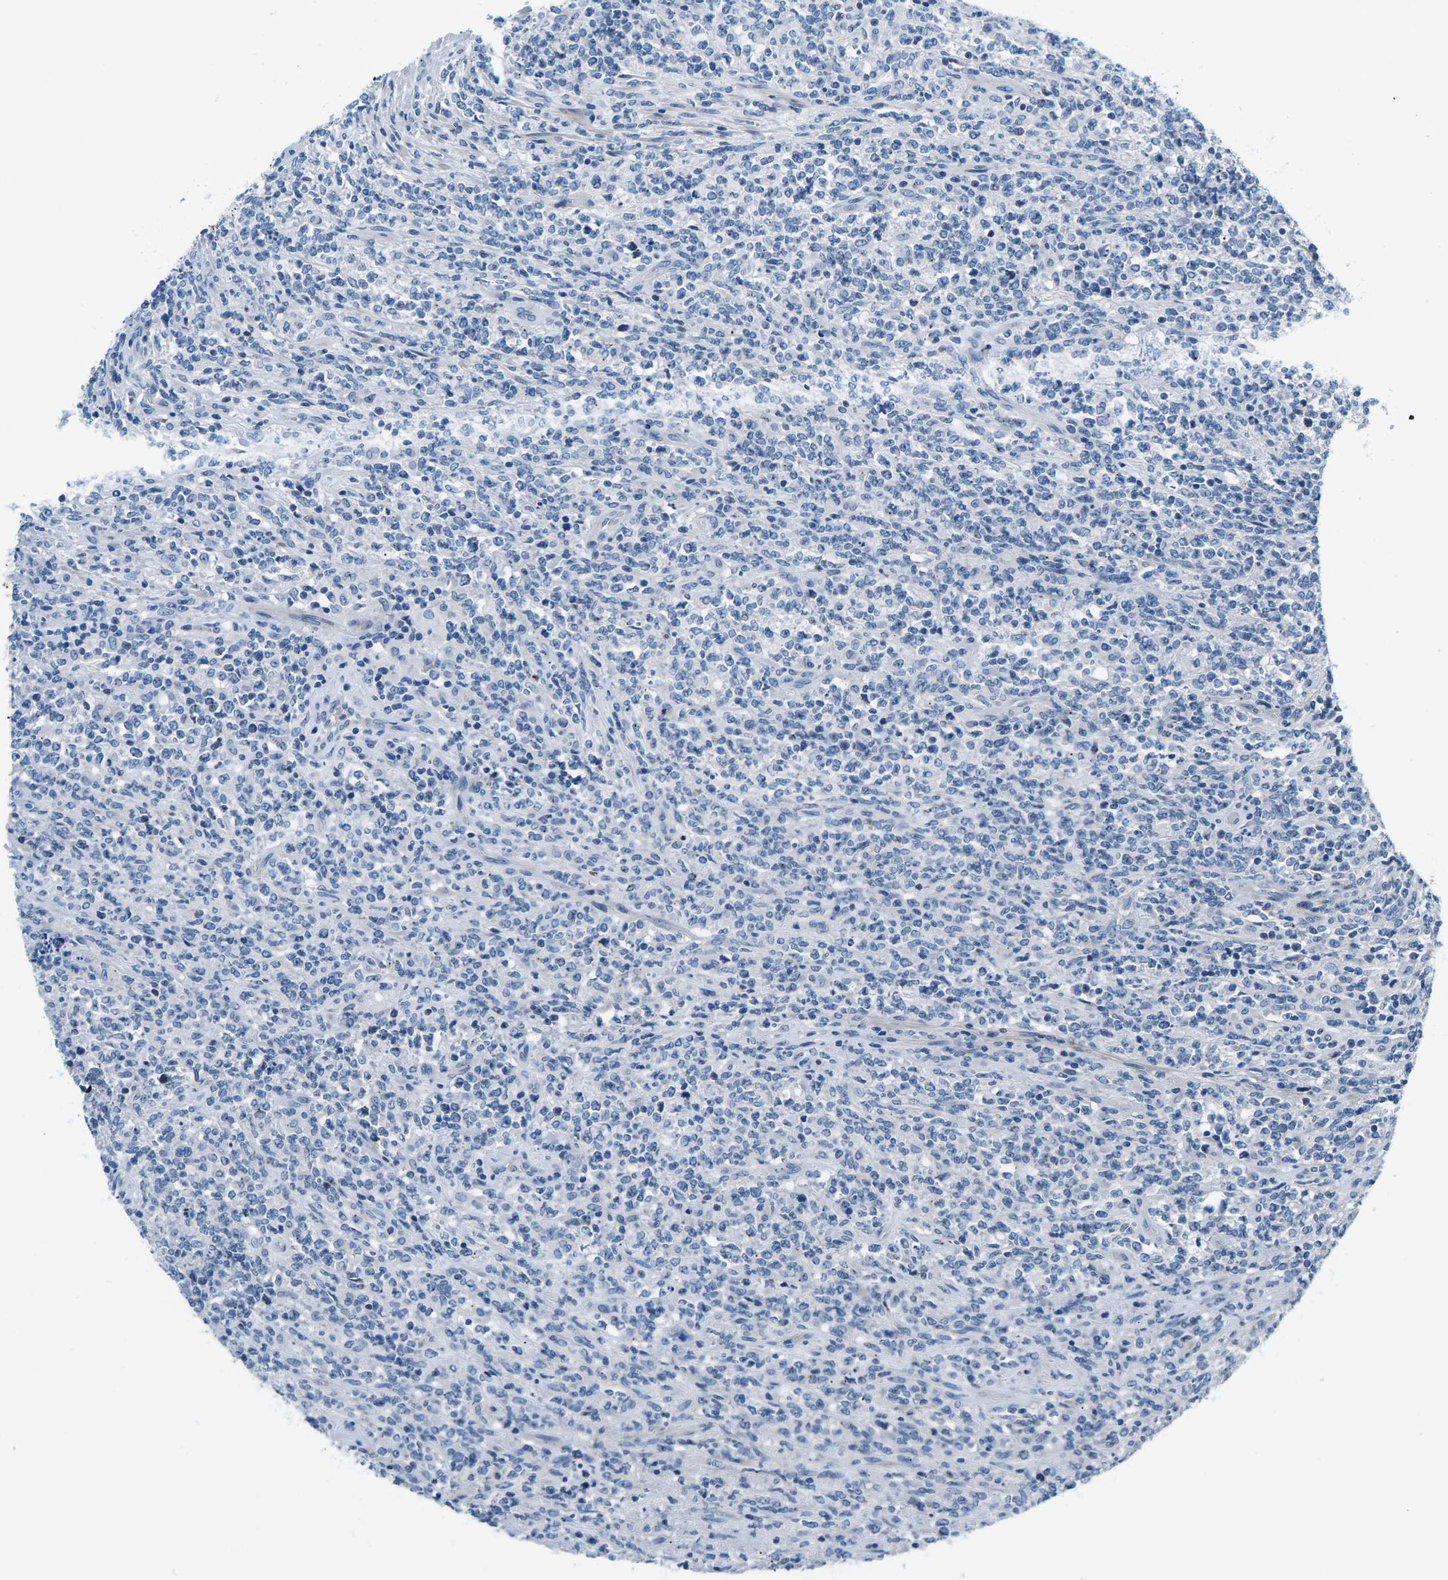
{"staining": {"intensity": "negative", "quantity": "none", "location": "none"}, "tissue": "lymphoma", "cell_type": "Tumor cells", "image_type": "cancer", "snomed": [{"axis": "morphology", "description": "Malignant lymphoma, non-Hodgkin's type, High grade"}, {"axis": "topography", "description": "Soft tissue"}], "caption": "Immunohistochemistry histopathology image of human malignant lymphoma, non-Hodgkin's type (high-grade) stained for a protein (brown), which exhibits no staining in tumor cells.", "gene": "TSPAN2", "patient": {"sex": "male", "age": 18}}